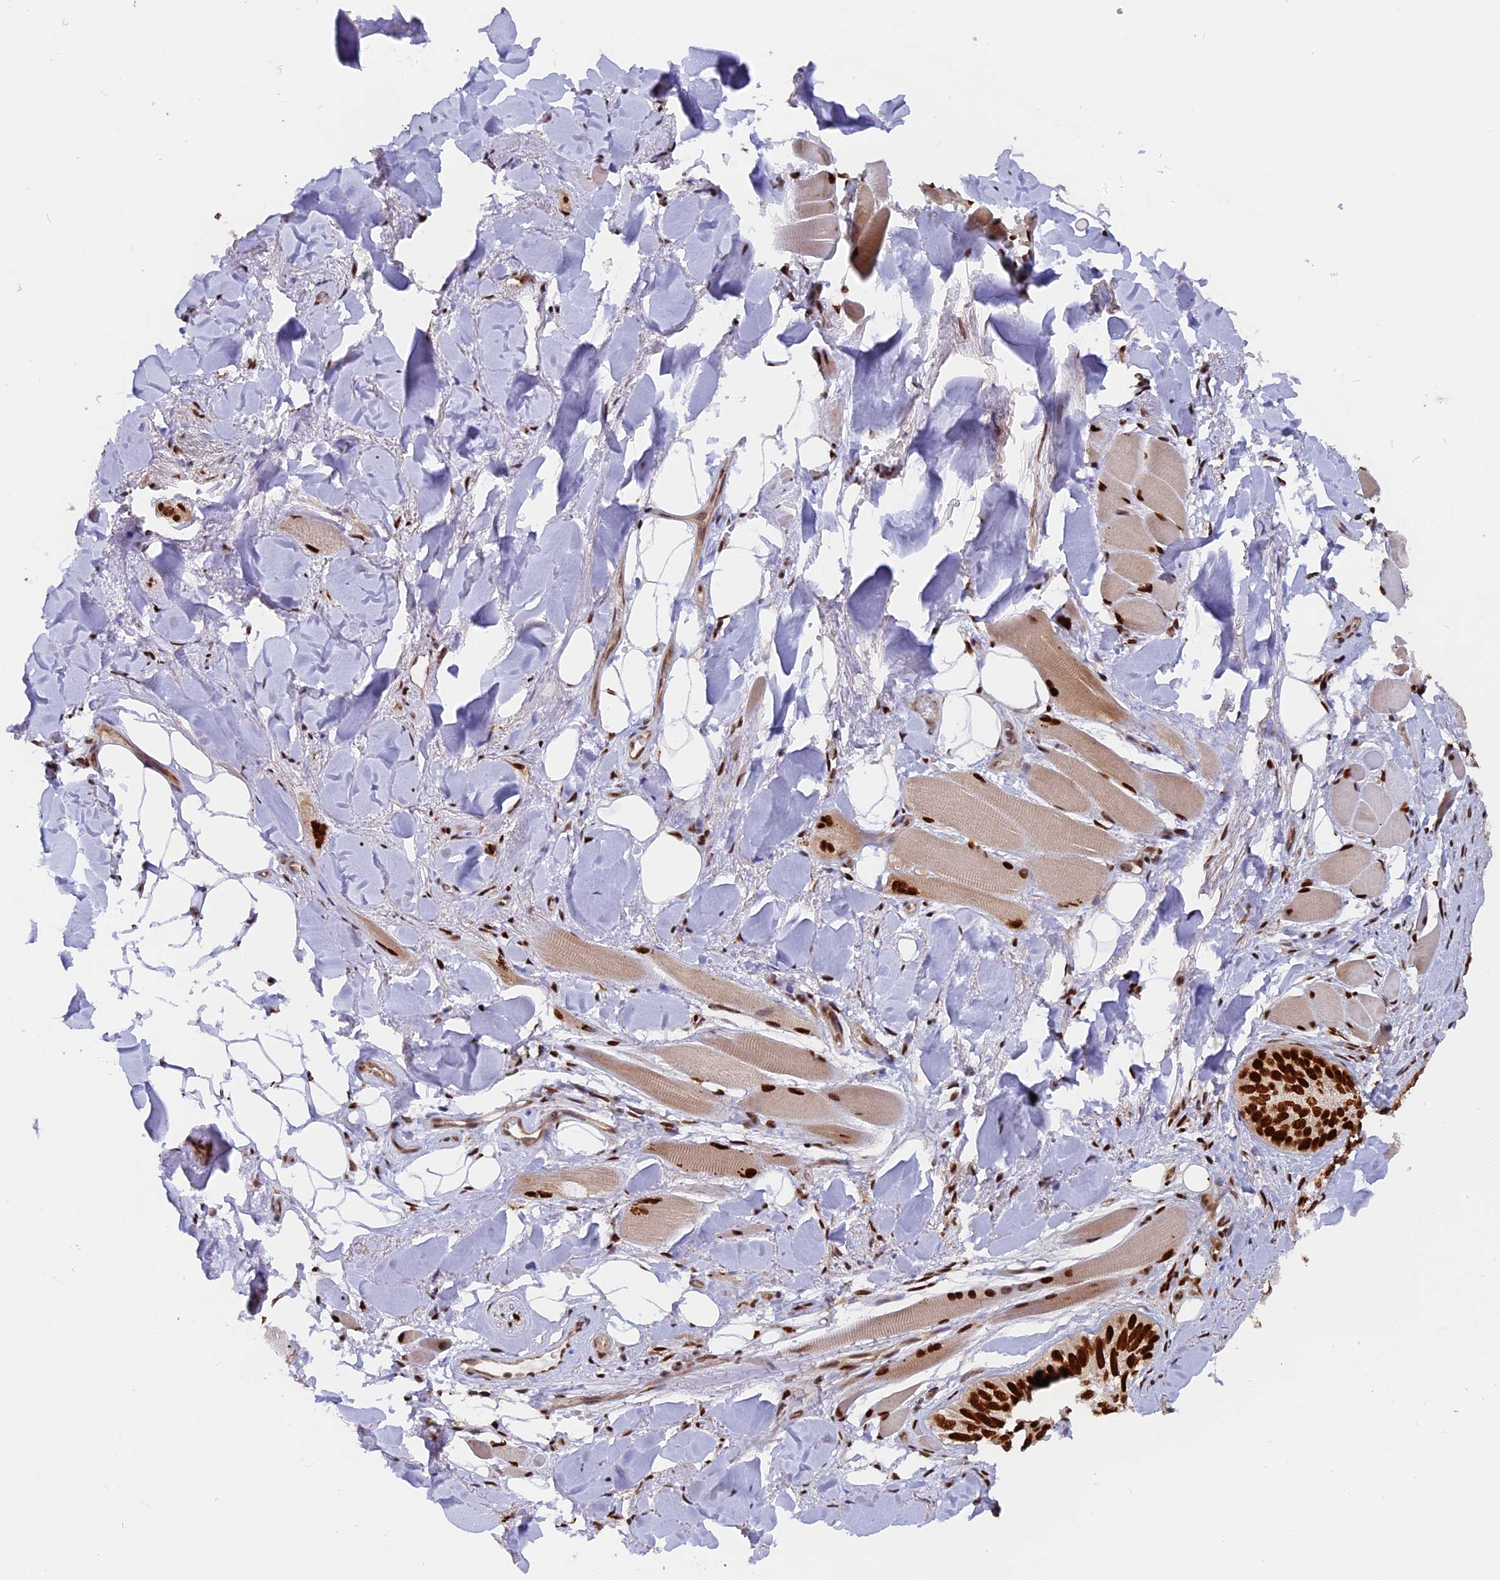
{"staining": {"intensity": "strong", "quantity": ">75%", "location": "nuclear"}, "tissue": "skin cancer", "cell_type": "Tumor cells", "image_type": "cancer", "snomed": [{"axis": "morphology", "description": "Basal cell carcinoma"}, {"axis": "topography", "description": "Skin"}], "caption": "The histopathology image displays staining of skin cancer, revealing strong nuclear protein expression (brown color) within tumor cells.", "gene": "RAMAC", "patient": {"sex": "male", "age": 62}}